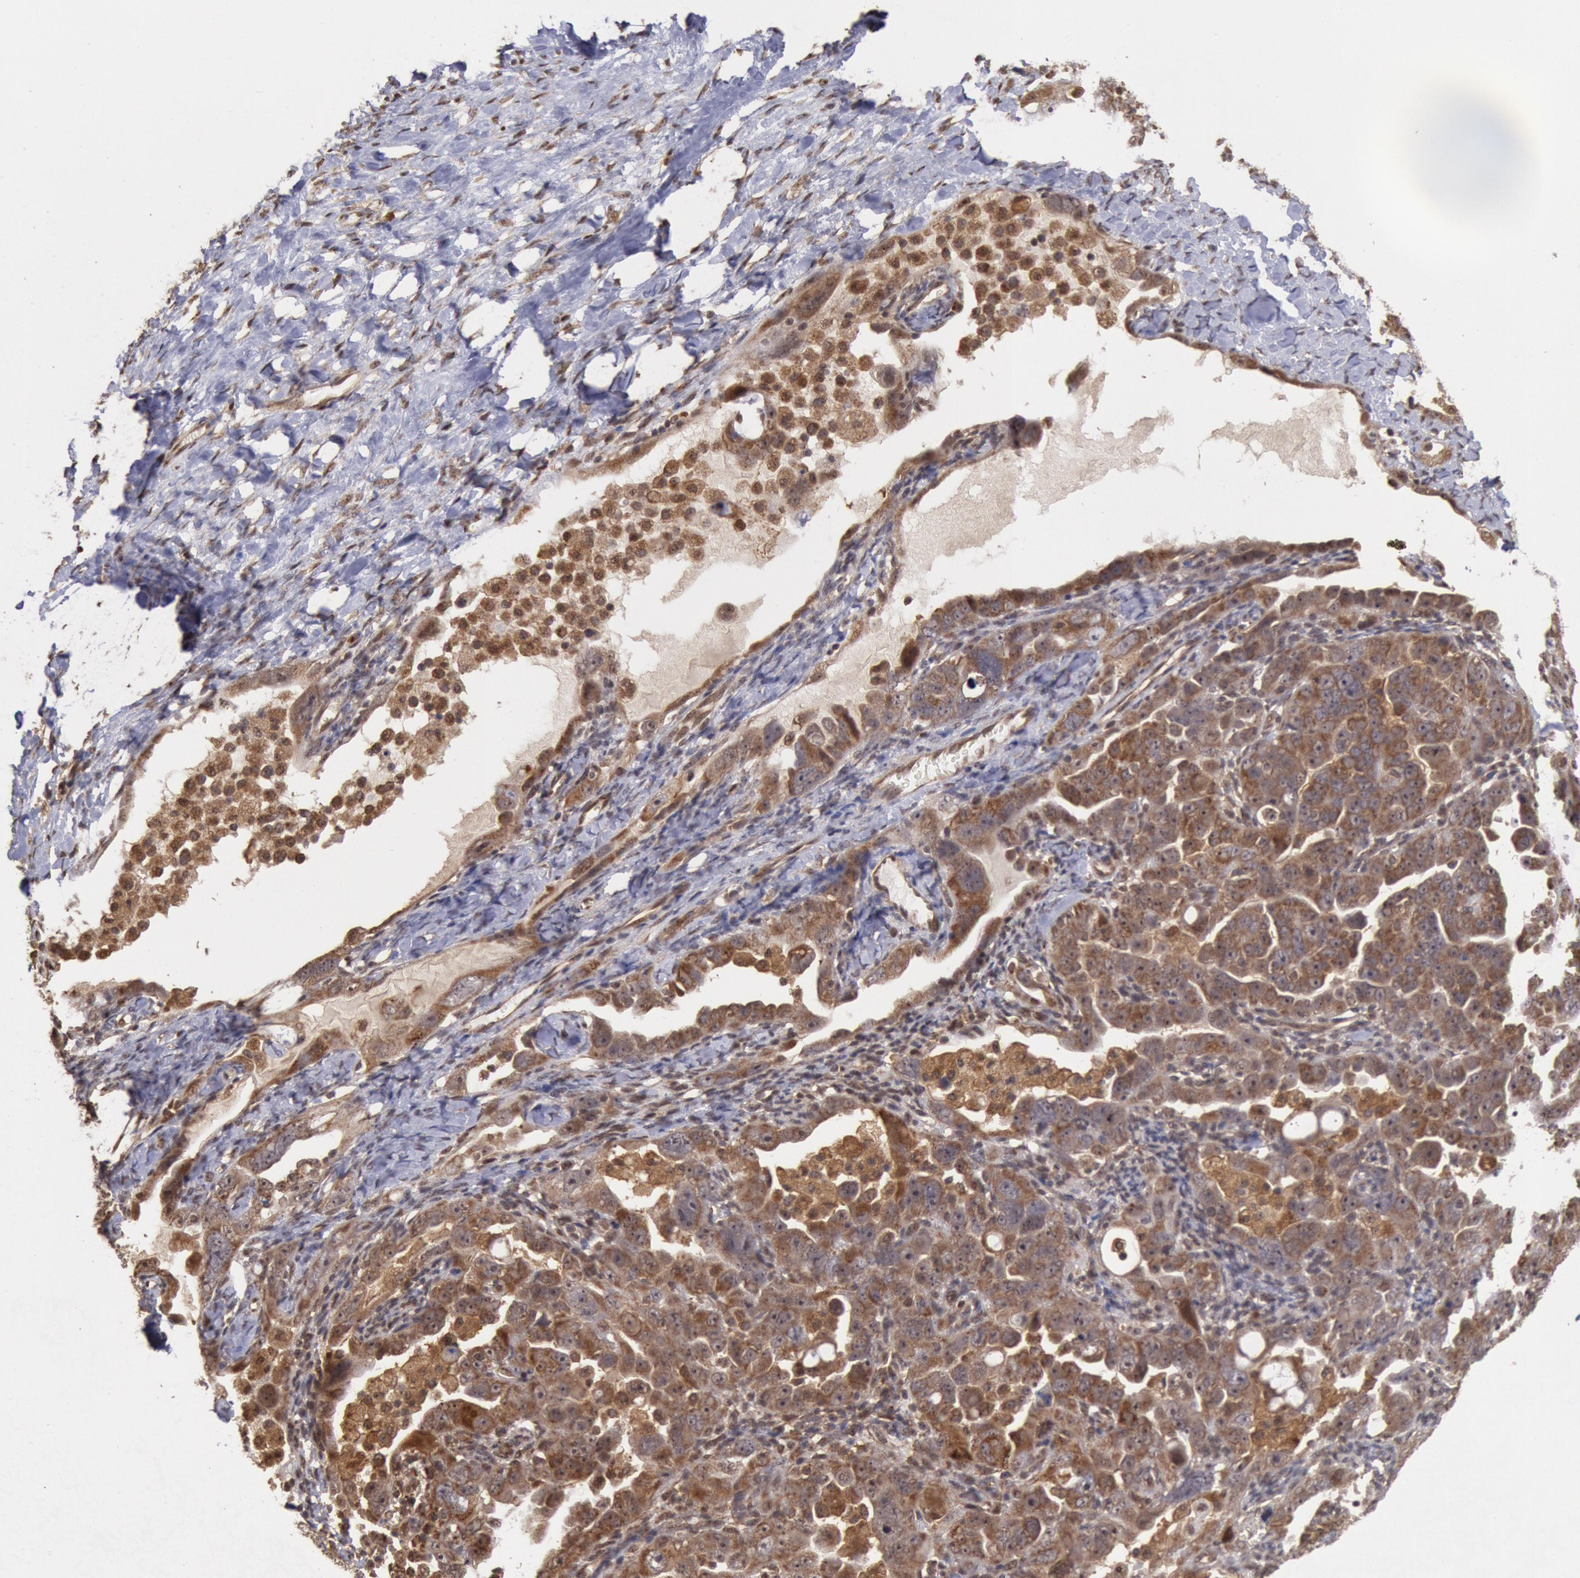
{"staining": {"intensity": "moderate", "quantity": ">75%", "location": "cytoplasmic/membranous"}, "tissue": "ovarian cancer", "cell_type": "Tumor cells", "image_type": "cancer", "snomed": [{"axis": "morphology", "description": "Cystadenocarcinoma, serous, NOS"}, {"axis": "topography", "description": "Ovary"}], "caption": "This is a histology image of IHC staining of ovarian cancer, which shows moderate expression in the cytoplasmic/membranous of tumor cells.", "gene": "STX17", "patient": {"sex": "female", "age": 66}}